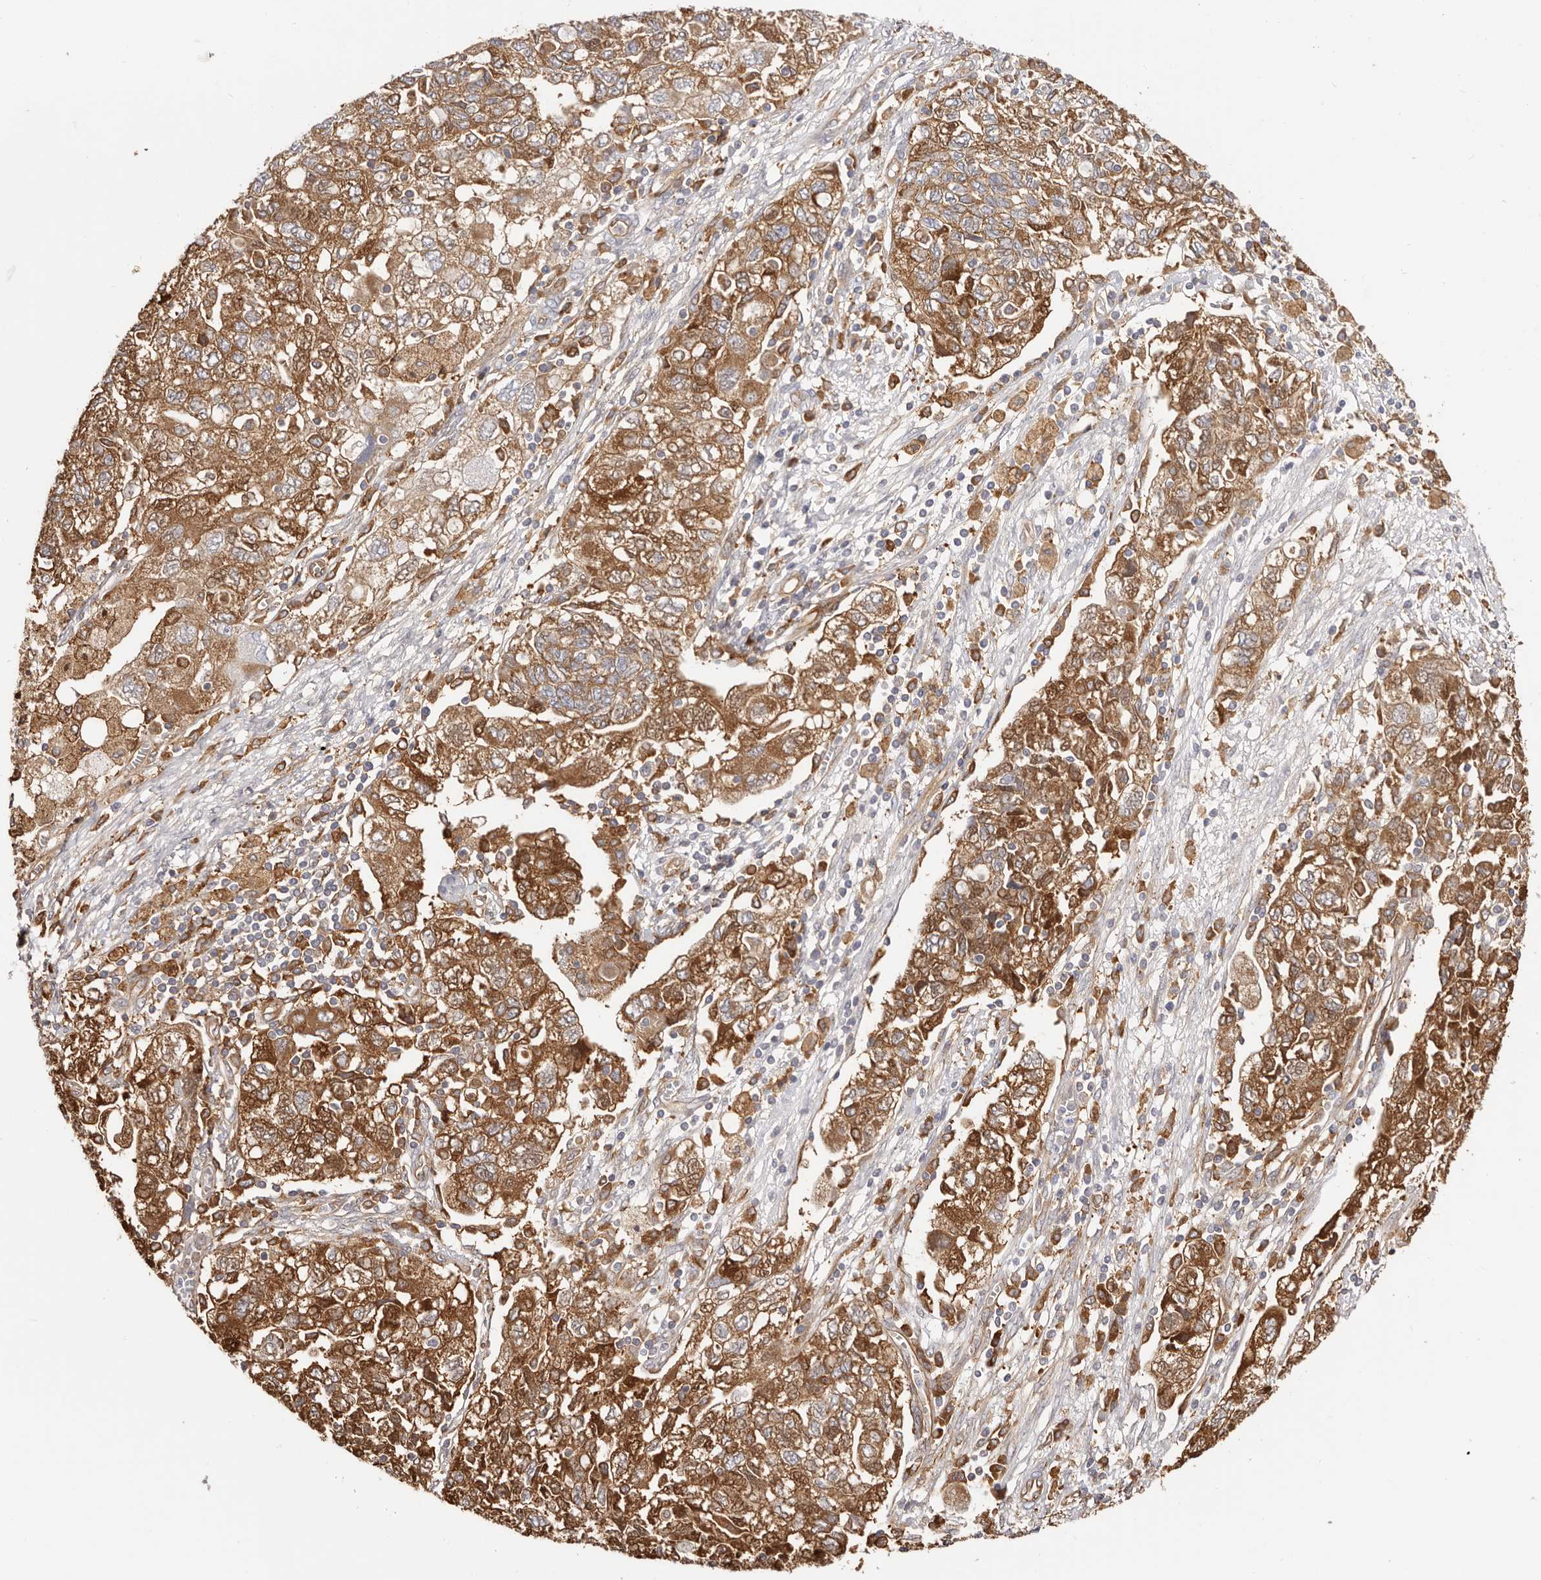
{"staining": {"intensity": "moderate", "quantity": ">75%", "location": "cytoplasmic/membranous"}, "tissue": "ovarian cancer", "cell_type": "Tumor cells", "image_type": "cancer", "snomed": [{"axis": "morphology", "description": "Carcinoma, NOS"}, {"axis": "morphology", "description": "Cystadenocarcinoma, serous, NOS"}, {"axis": "topography", "description": "Ovary"}], "caption": "Tumor cells show medium levels of moderate cytoplasmic/membranous positivity in about >75% of cells in human ovarian cancer (carcinoma).", "gene": "LAP3", "patient": {"sex": "female", "age": 69}}